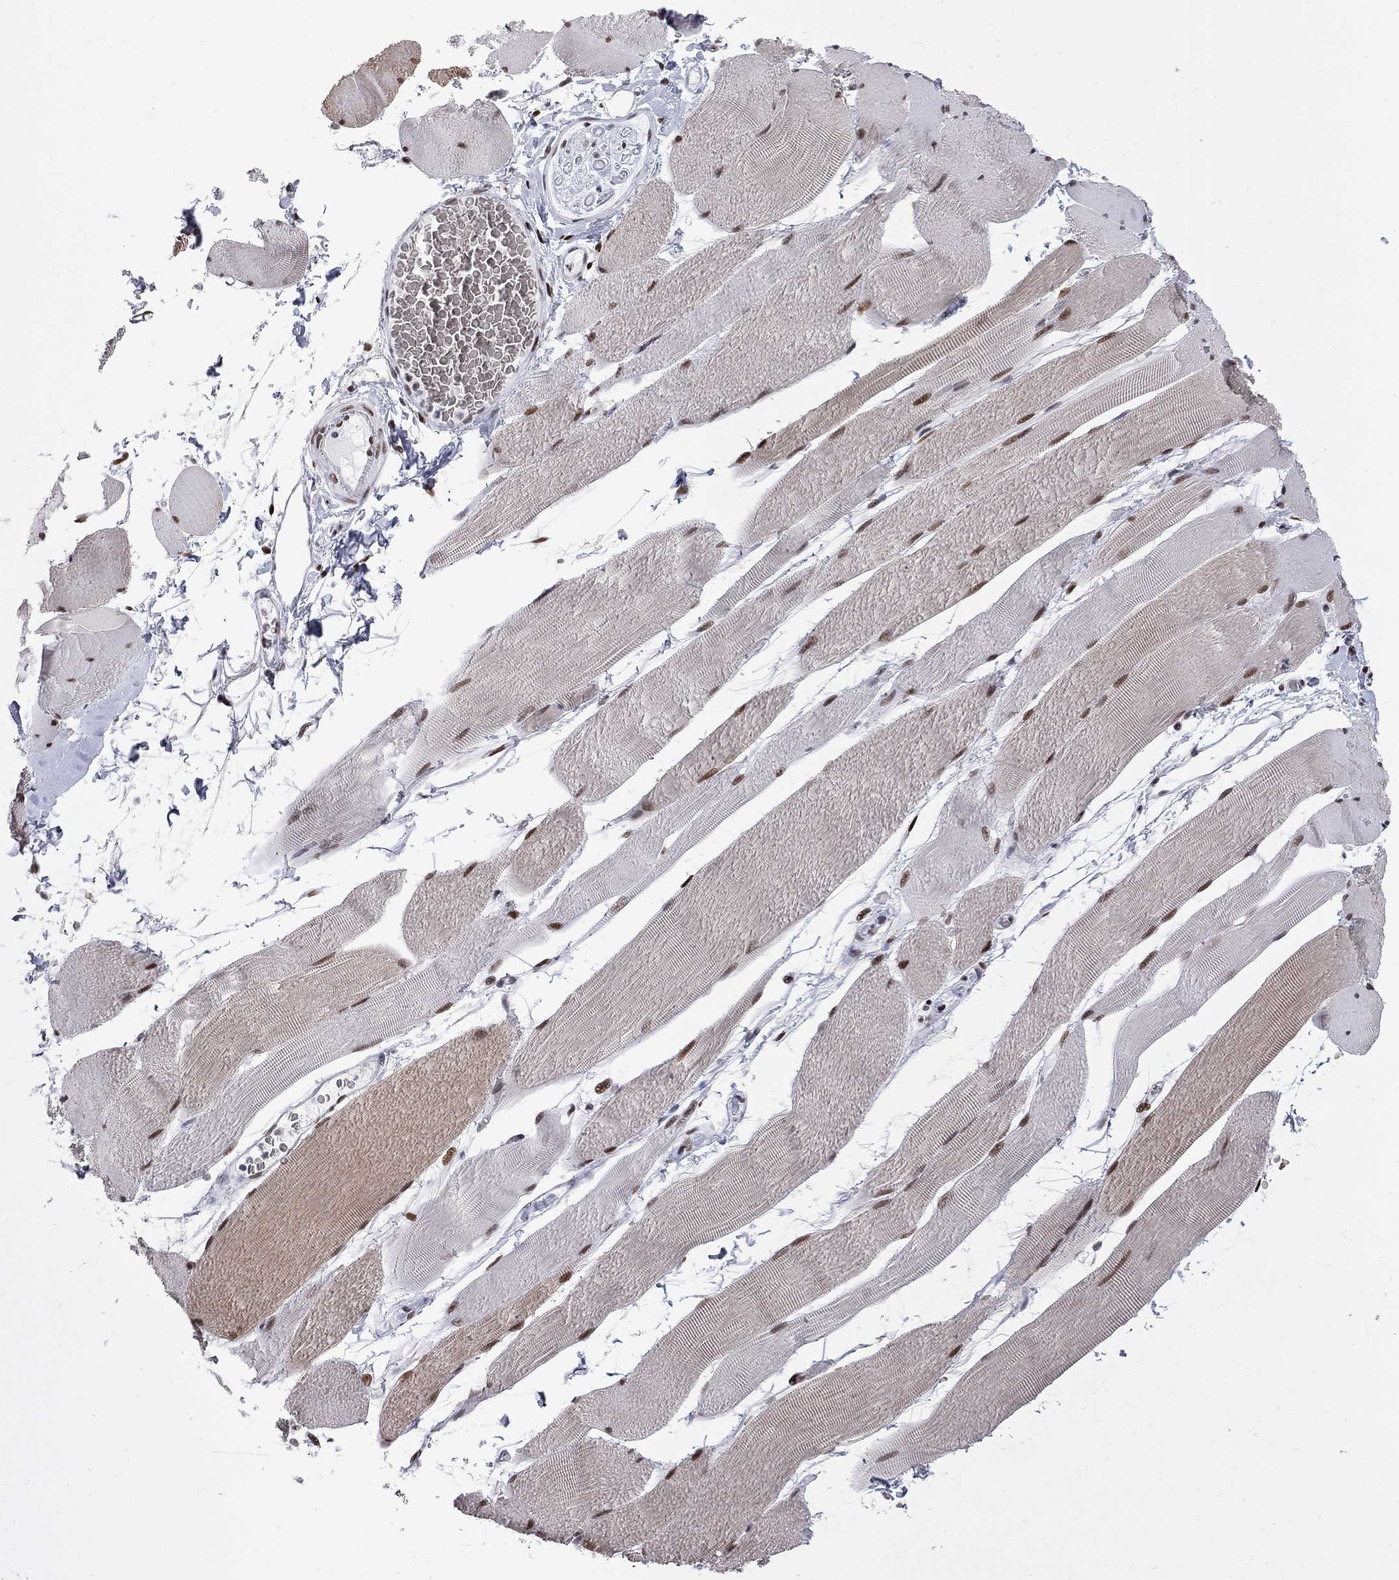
{"staining": {"intensity": "strong", "quantity": ">75%", "location": "nuclear"}, "tissue": "skeletal muscle", "cell_type": "Myocytes", "image_type": "normal", "snomed": [{"axis": "morphology", "description": "Normal tissue, NOS"}, {"axis": "topography", "description": "Skeletal muscle"}], "caption": "Protein staining of unremarkable skeletal muscle exhibits strong nuclear expression in about >75% of myocytes.", "gene": "ZBTB47", "patient": {"sex": "male", "age": 56}}